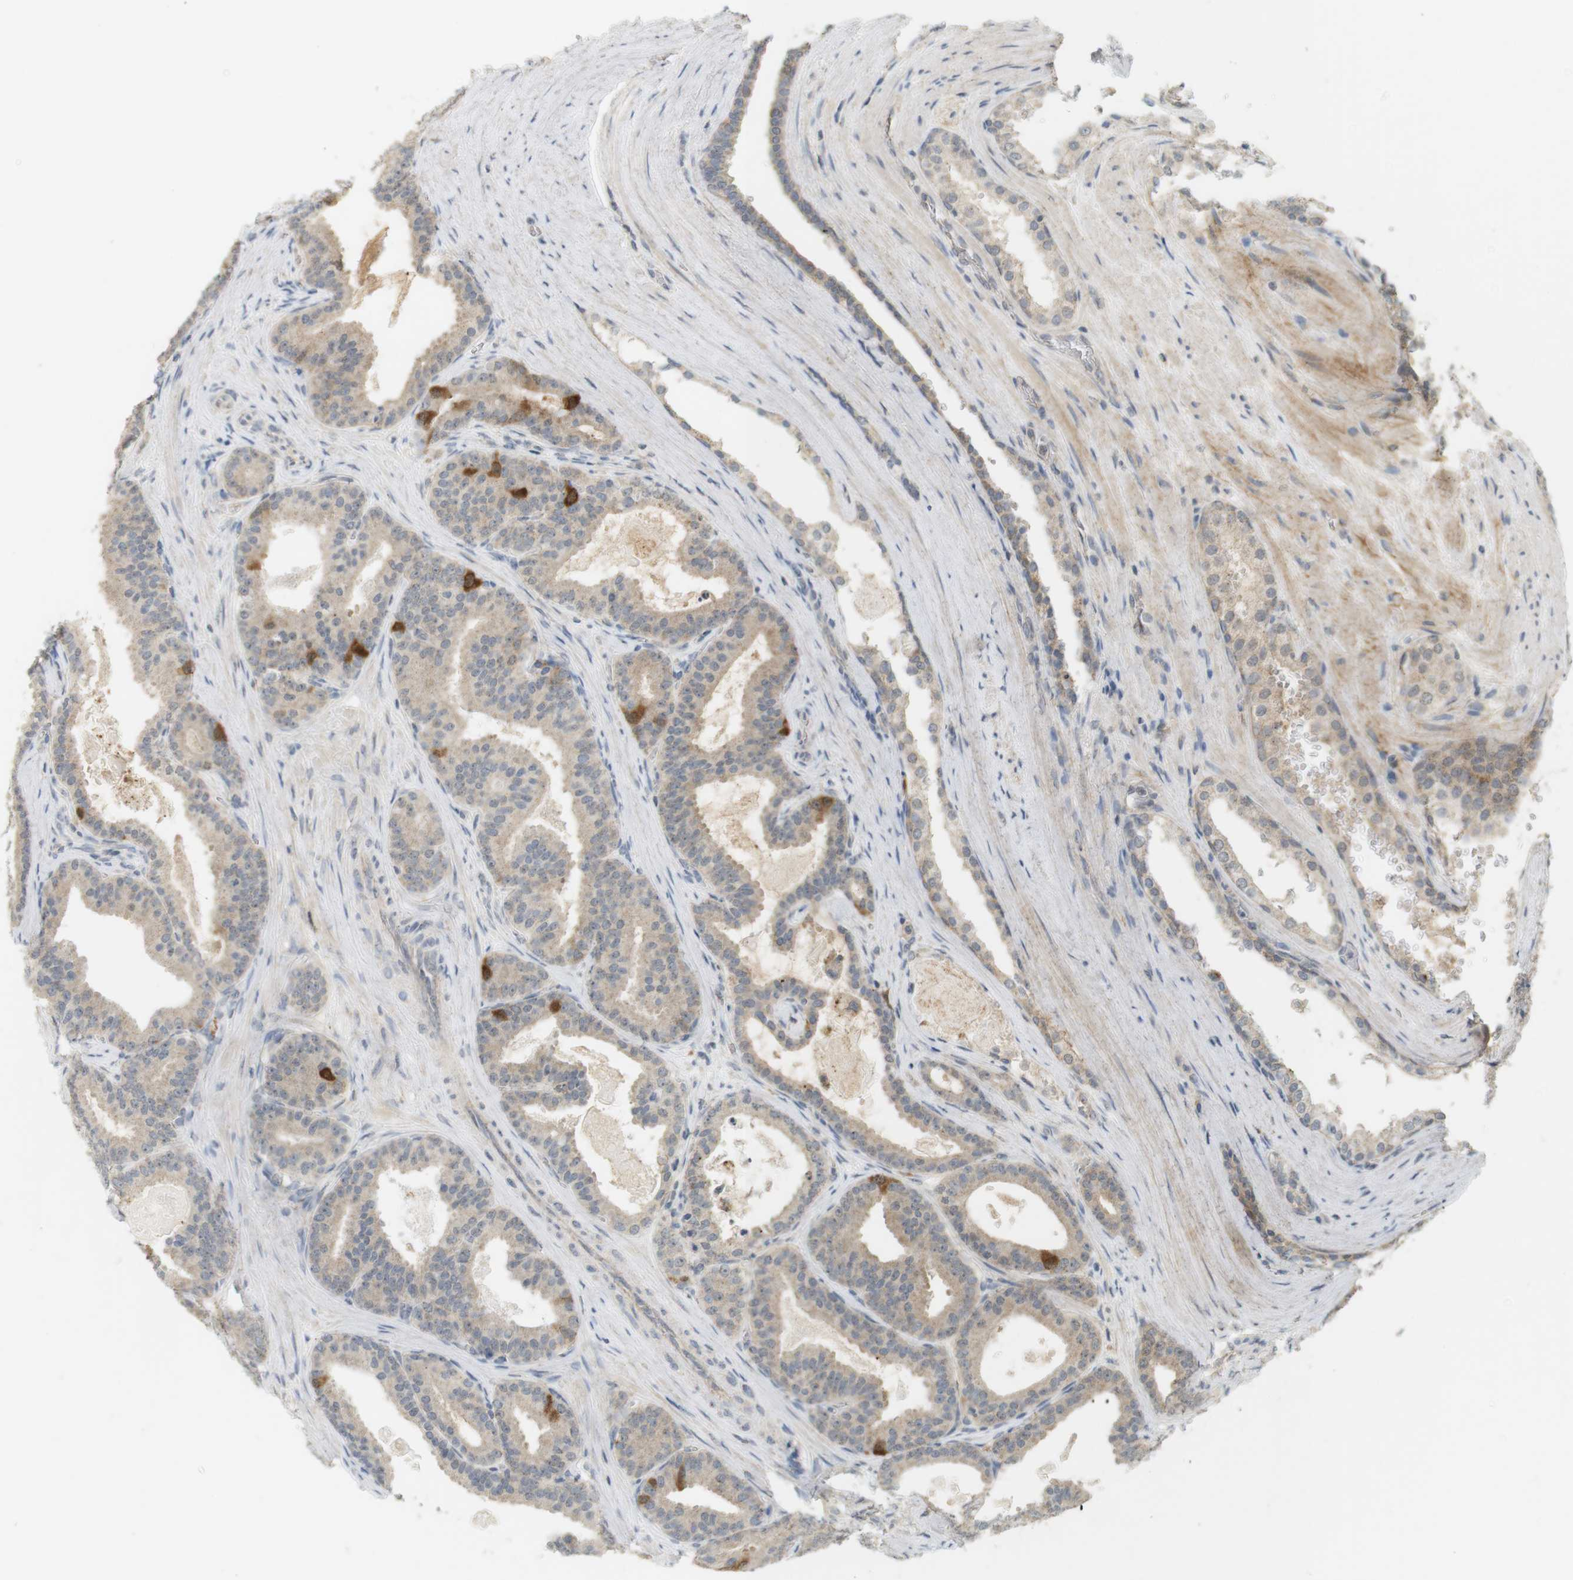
{"staining": {"intensity": "strong", "quantity": "<25%", "location": "cytoplasmic/membranous"}, "tissue": "prostate cancer", "cell_type": "Tumor cells", "image_type": "cancer", "snomed": [{"axis": "morphology", "description": "Adenocarcinoma, High grade"}, {"axis": "topography", "description": "Prostate"}], "caption": "Protein expression analysis of prostate cancer shows strong cytoplasmic/membranous positivity in approximately <25% of tumor cells.", "gene": "TTK", "patient": {"sex": "male", "age": 60}}